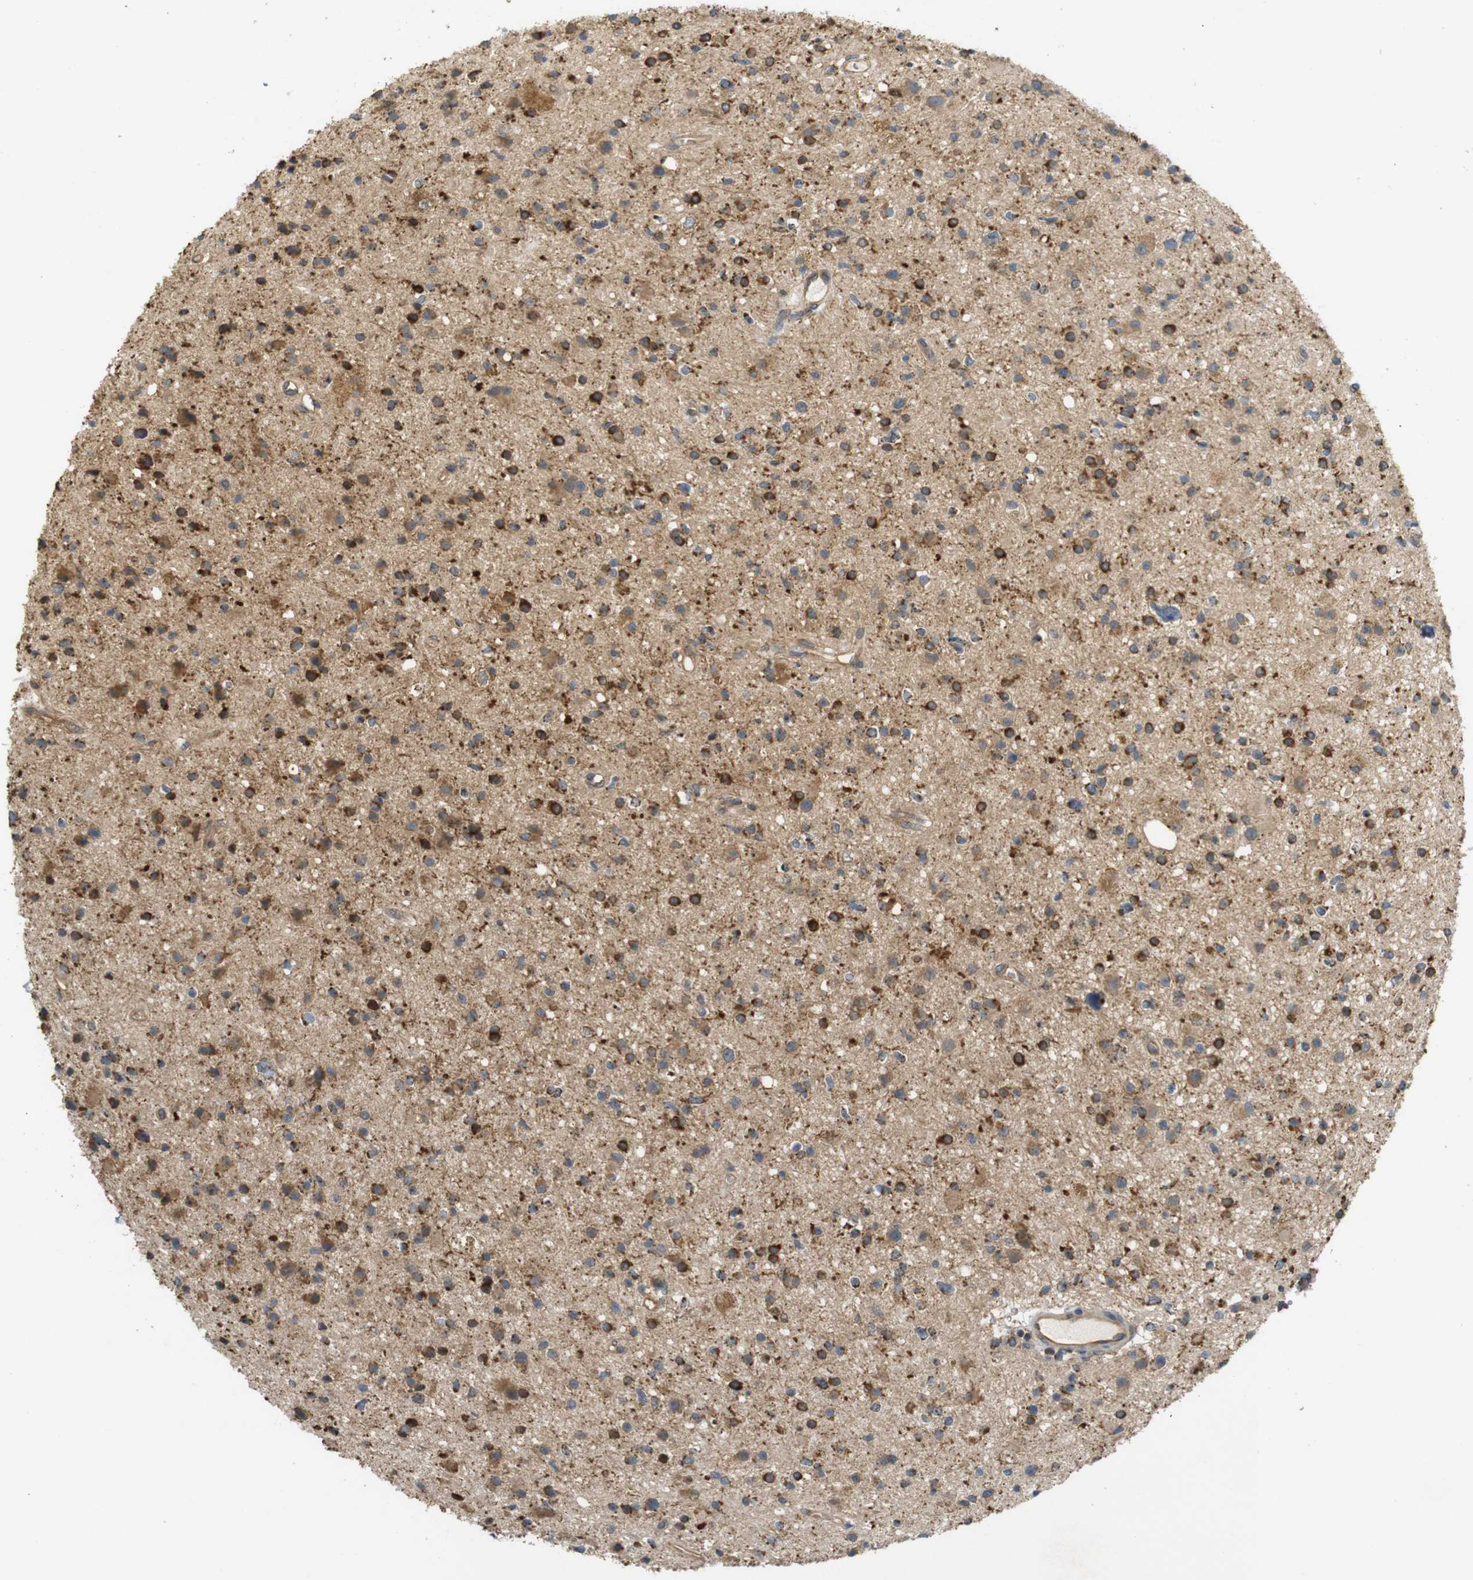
{"staining": {"intensity": "strong", "quantity": ">75%", "location": "cytoplasmic/membranous"}, "tissue": "glioma", "cell_type": "Tumor cells", "image_type": "cancer", "snomed": [{"axis": "morphology", "description": "Glioma, malignant, High grade"}, {"axis": "topography", "description": "Brain"}], "caption": "Strong cytoplasmic/membranous protein staining is seen in about >75% of tumor cells in glioma.", "gene": "KSR1", "patient": {"sex": "male", "age": 33}}